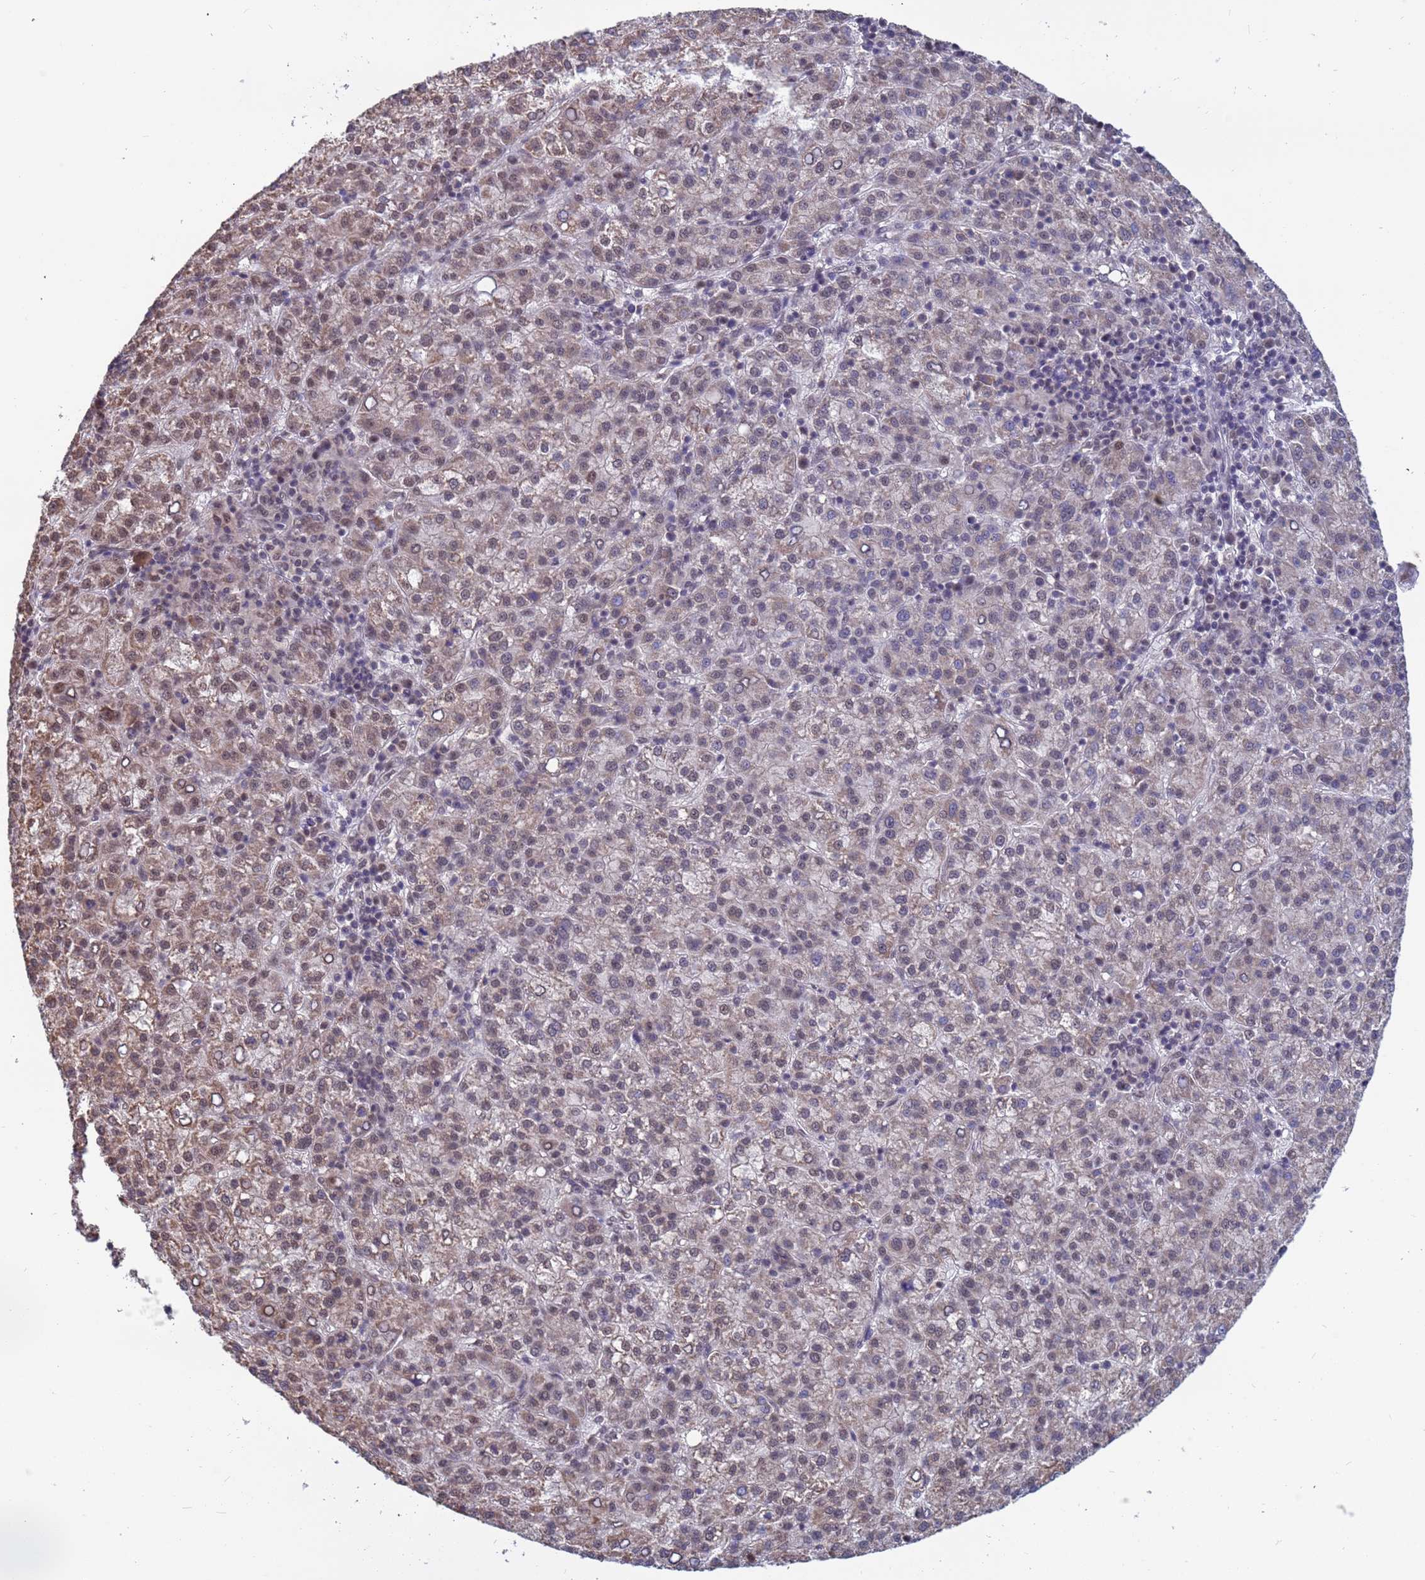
{"staining": {"intensity": "moderate", "quantity": "<25%", "location": "nuclear"}, "tissue": "liver cancer", "cell_type": "Tumor cells", "image_type": "cancer", "snomed": [{"axis": "morphology", "description": "Carcinoma, Hepatocellular, NOS"}, {"axis": "topography", "description": "Liver"}], "caption": "The histopathology image reveals staining of liver cancer (hepatocellular carcinoma), revealing moderate nuclear protein positivity (brown color) within tumor cells. (DAB (3,3'-diaminobenzidine) IHC with brightfield microscopy, high magnification).", "gene": "DENND2B", "patient": {"sex": "female", "age": 58}}